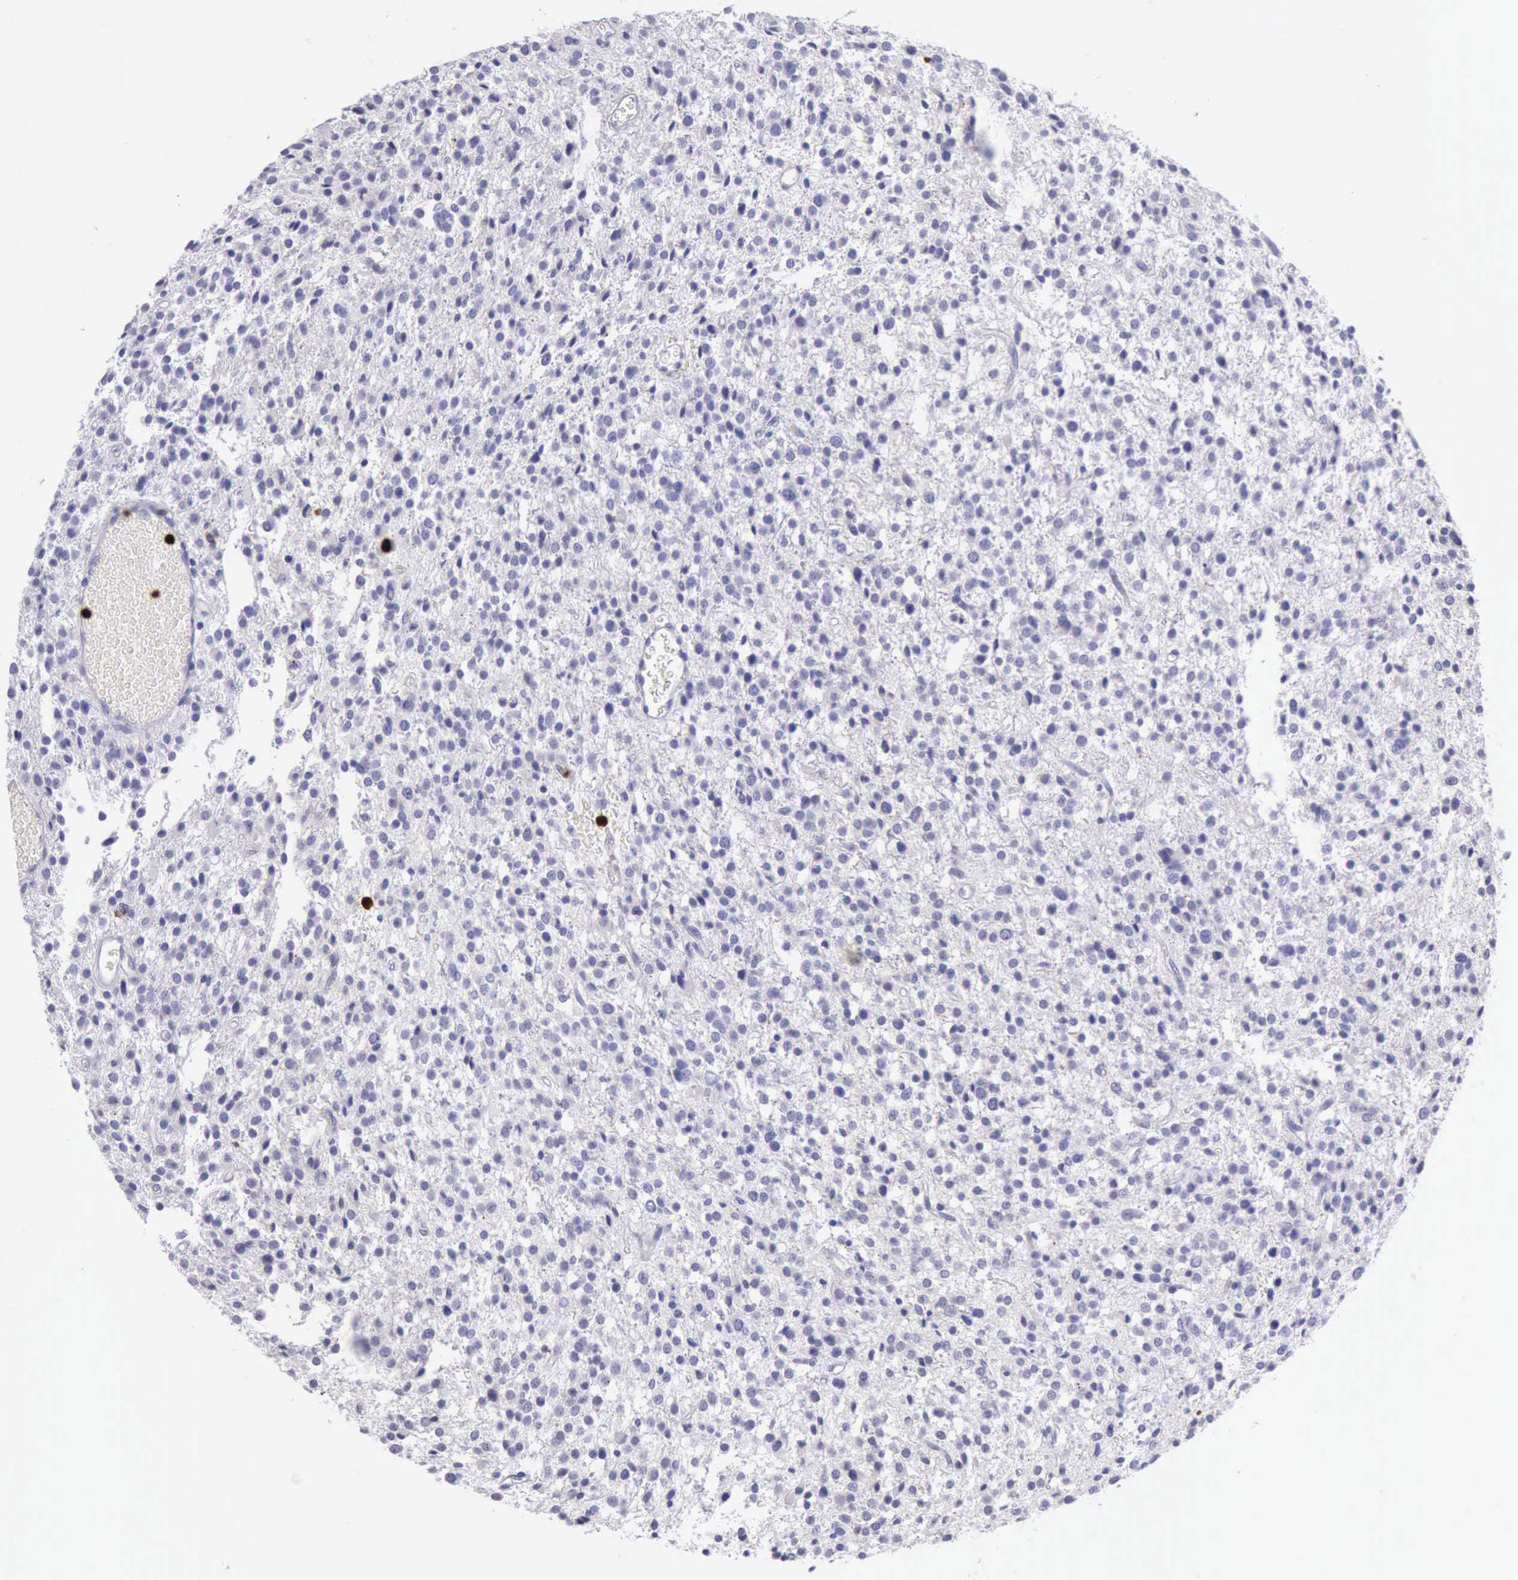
{"staining": {"intensity": "negative", "quantity": "none", "location": "none"}, "tissue": "glioma", "cell_type": "Tumor cells", "image_type": "cancer", "snomed": [{"axis": "morphology", "description": "Glioma, malignant, Low grade"}, {"axis": "topography", "description": "Brain"}], "caption": "Immunohistochemical staining of glioma exhibits no significant staining in tumor cells.", "gene": "CSTA", "patient": {"sex": "female", "age": 36}}